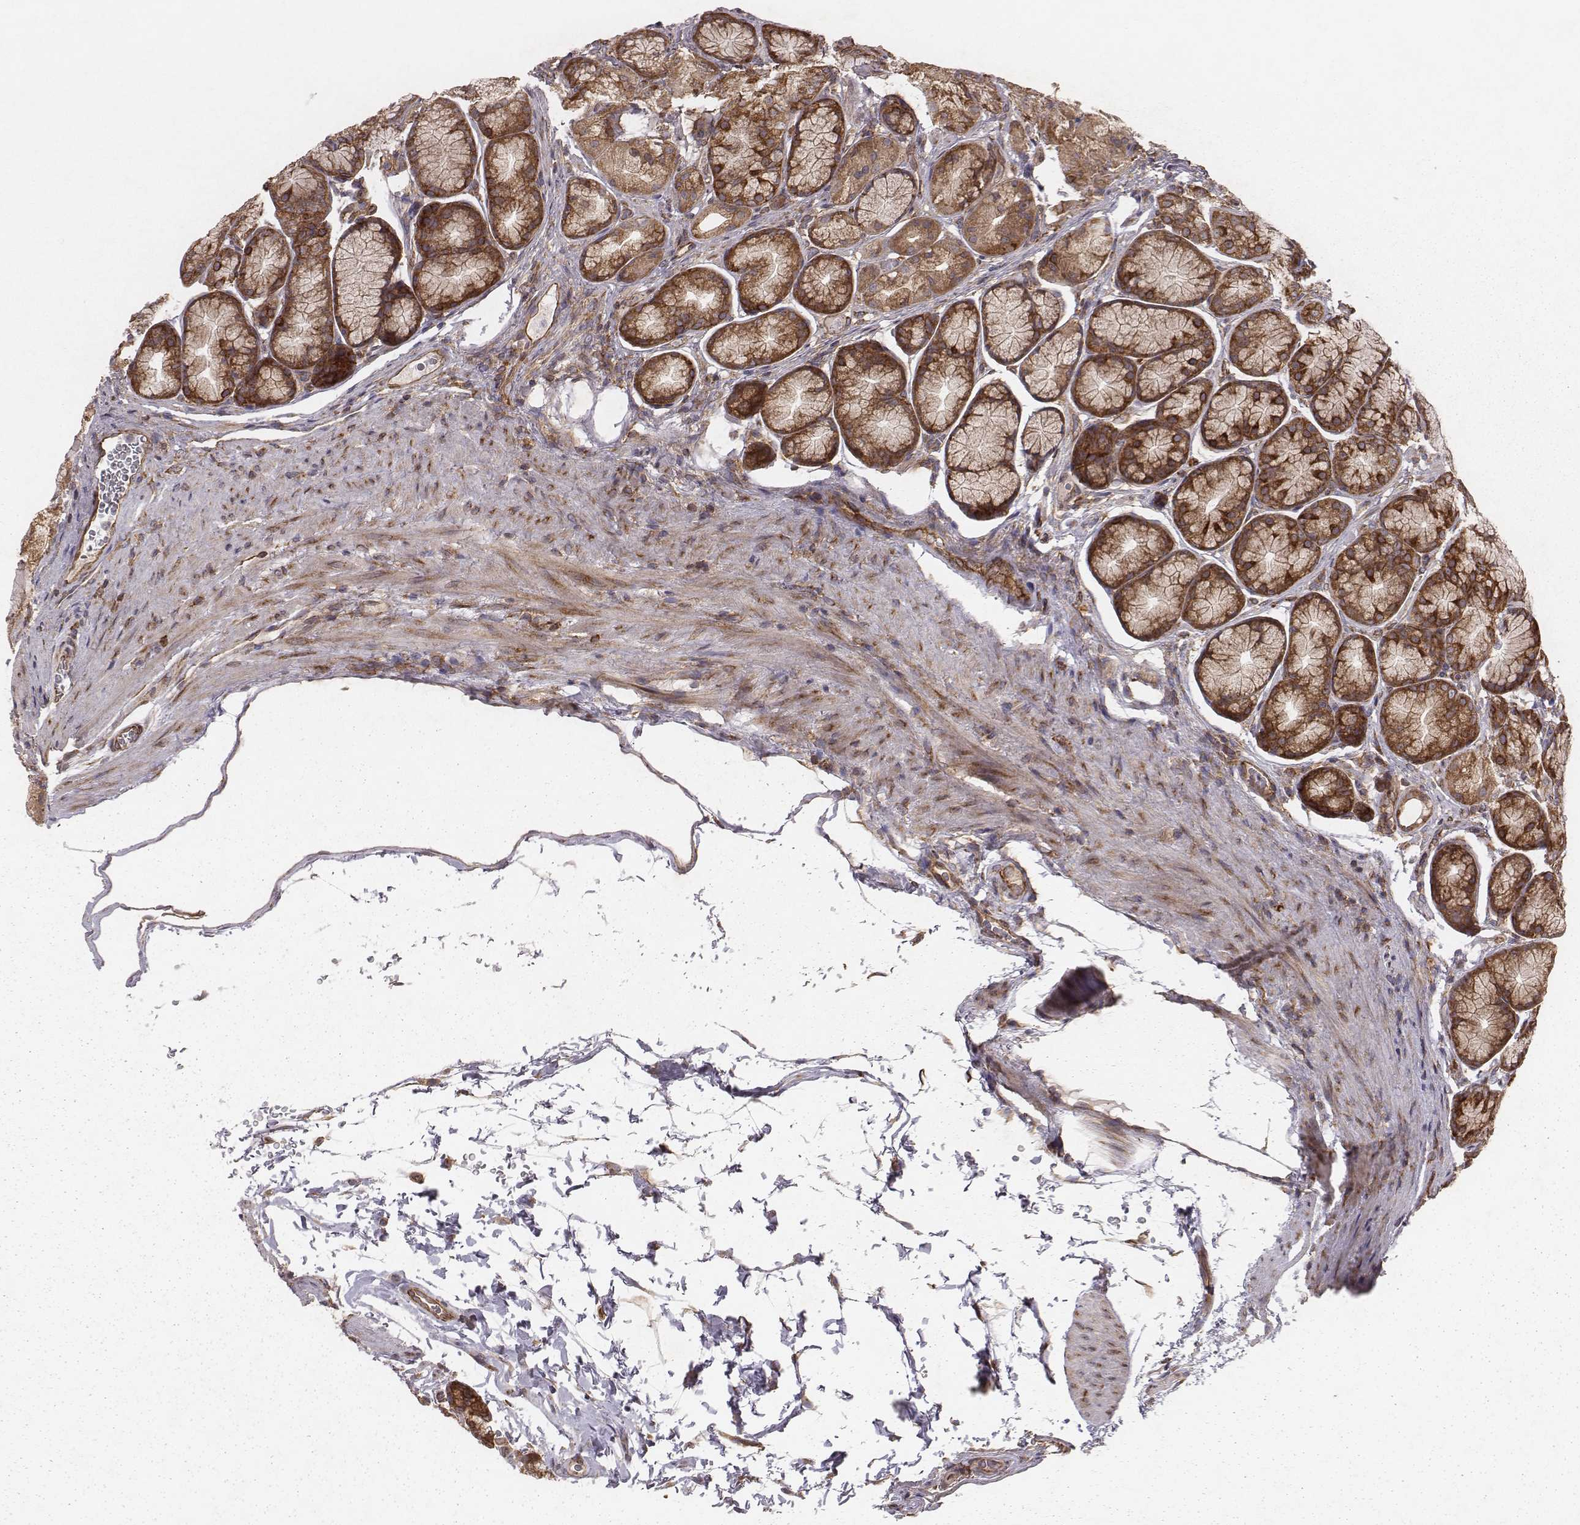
{"staining": {"intensity": "strong", "quantity": ">75%", "location": "cytoplasmic/membranous"}, "tissue": "stomach", "cell_type": "Glandular cells", "image_type": "normal", "snomed": [{"axis": "morphology", "description": "Normal tissue, NOS"}, {"axis": "morphology", "description": "Adenocarcinoma, NOS"}, {"axis": "morphology", "description": "Adenocarcinoma, High grade"}, {"axis": "topography", "description": "Stomach, upper"}, {"axis": "topography", "description": "Stomach"}], "caption": "Unremarkable stomach displays strong cytoplasmic/membranous expression in approximately >75% of glandular cells, visualized by immunohistochemistry.", "gene": "TXLNA", "patient": {"sex": "female", "age": 65}}